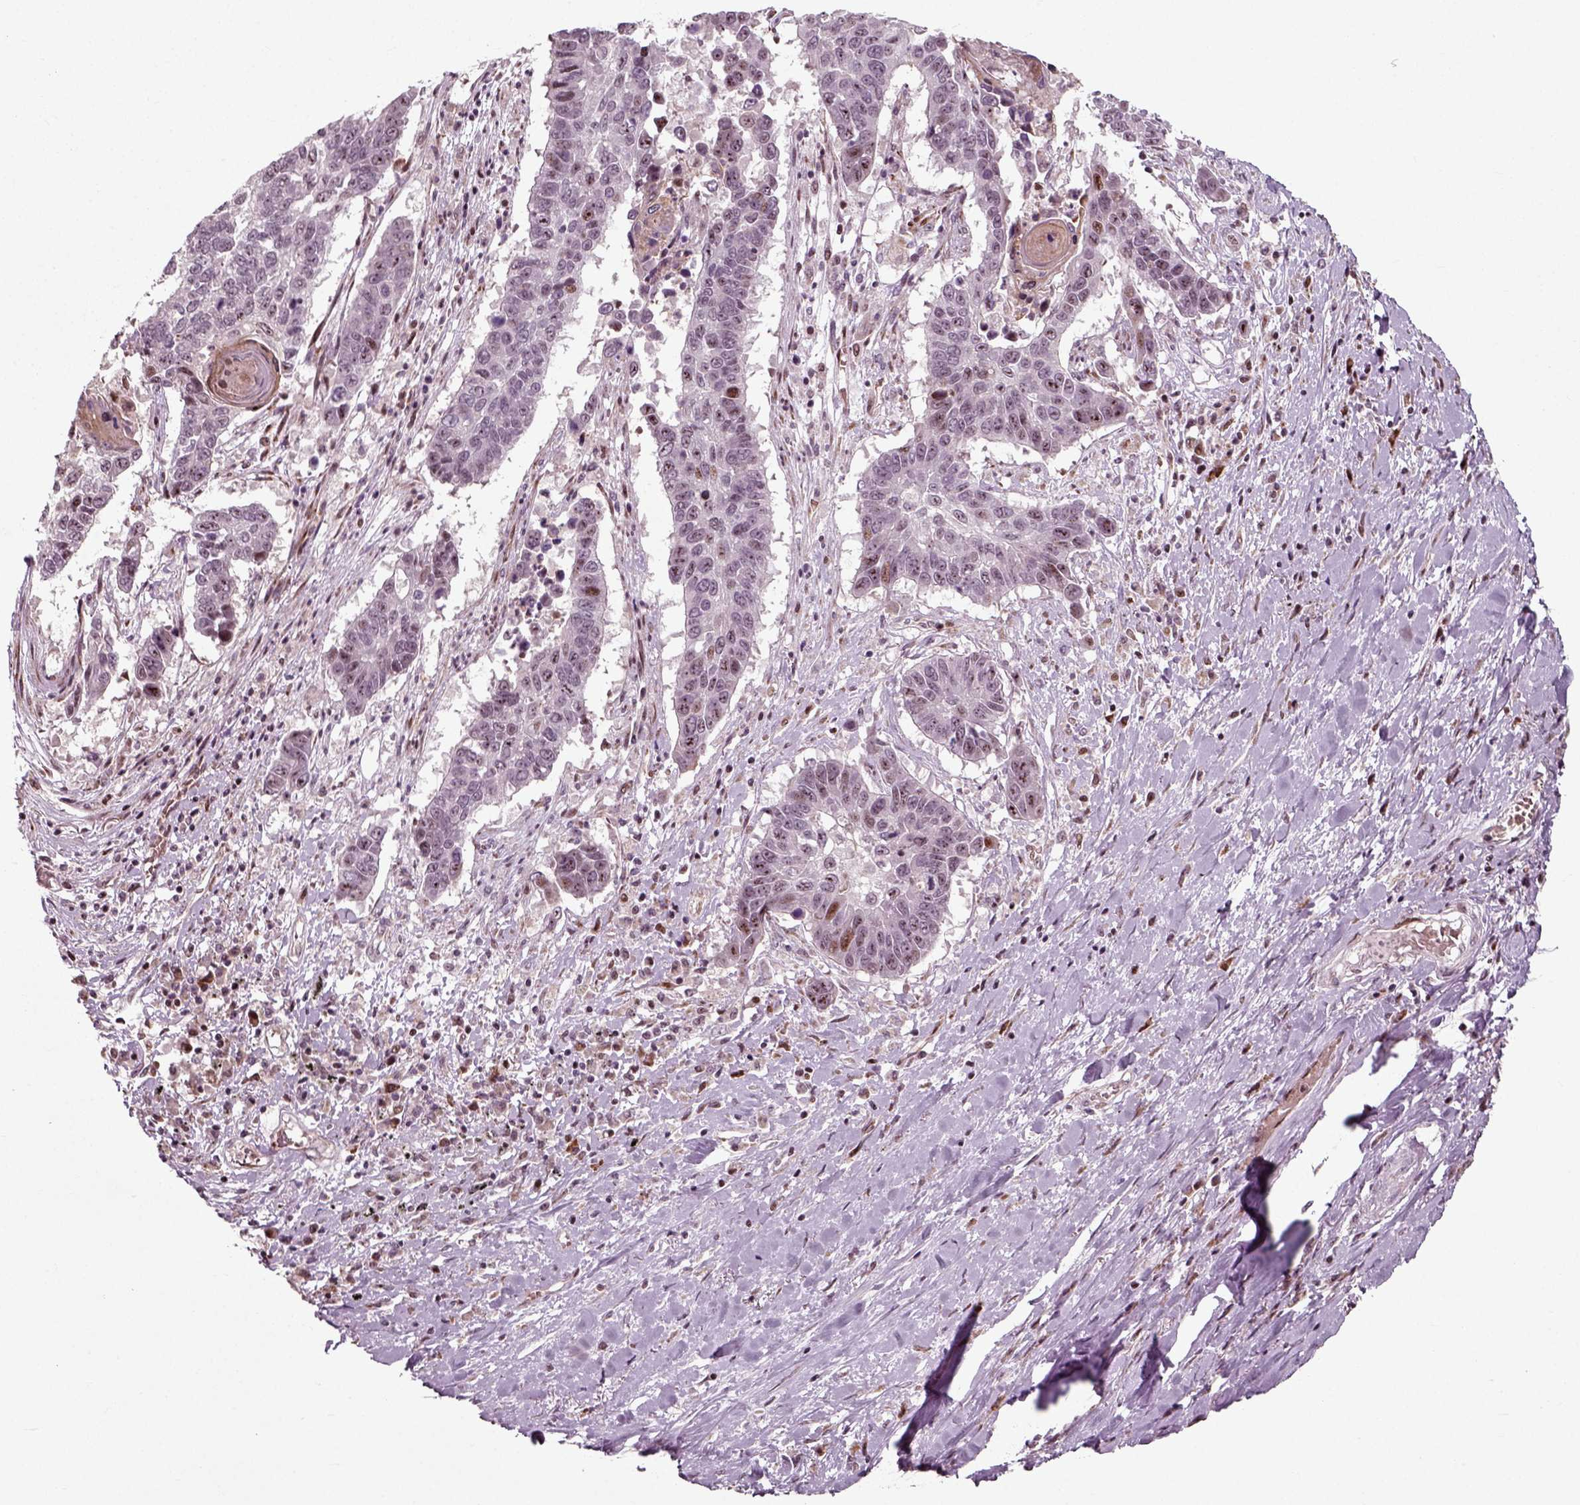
{"staining": {"intensity": "moderate", "quantity": "<25%", "location": "nuclear"}, "tissue": "lung cancer", "cell_type": "Tumor cells", "image_type": "cancer", "snomed": [{"axis": "morphology", "description": "Squamous cell carcinoma, NOS"}, {"axis": "topography", "description": "Lung"}], "caption": "A histopathology image showing moderate nuclear staining in about <25% of tumor cells in lung cancer (squamous cell carcinoma), as visualized by brown immunohistochemical staining.", "gene": "CDC14A", "patient": {"sex": "male", "age": 73}}